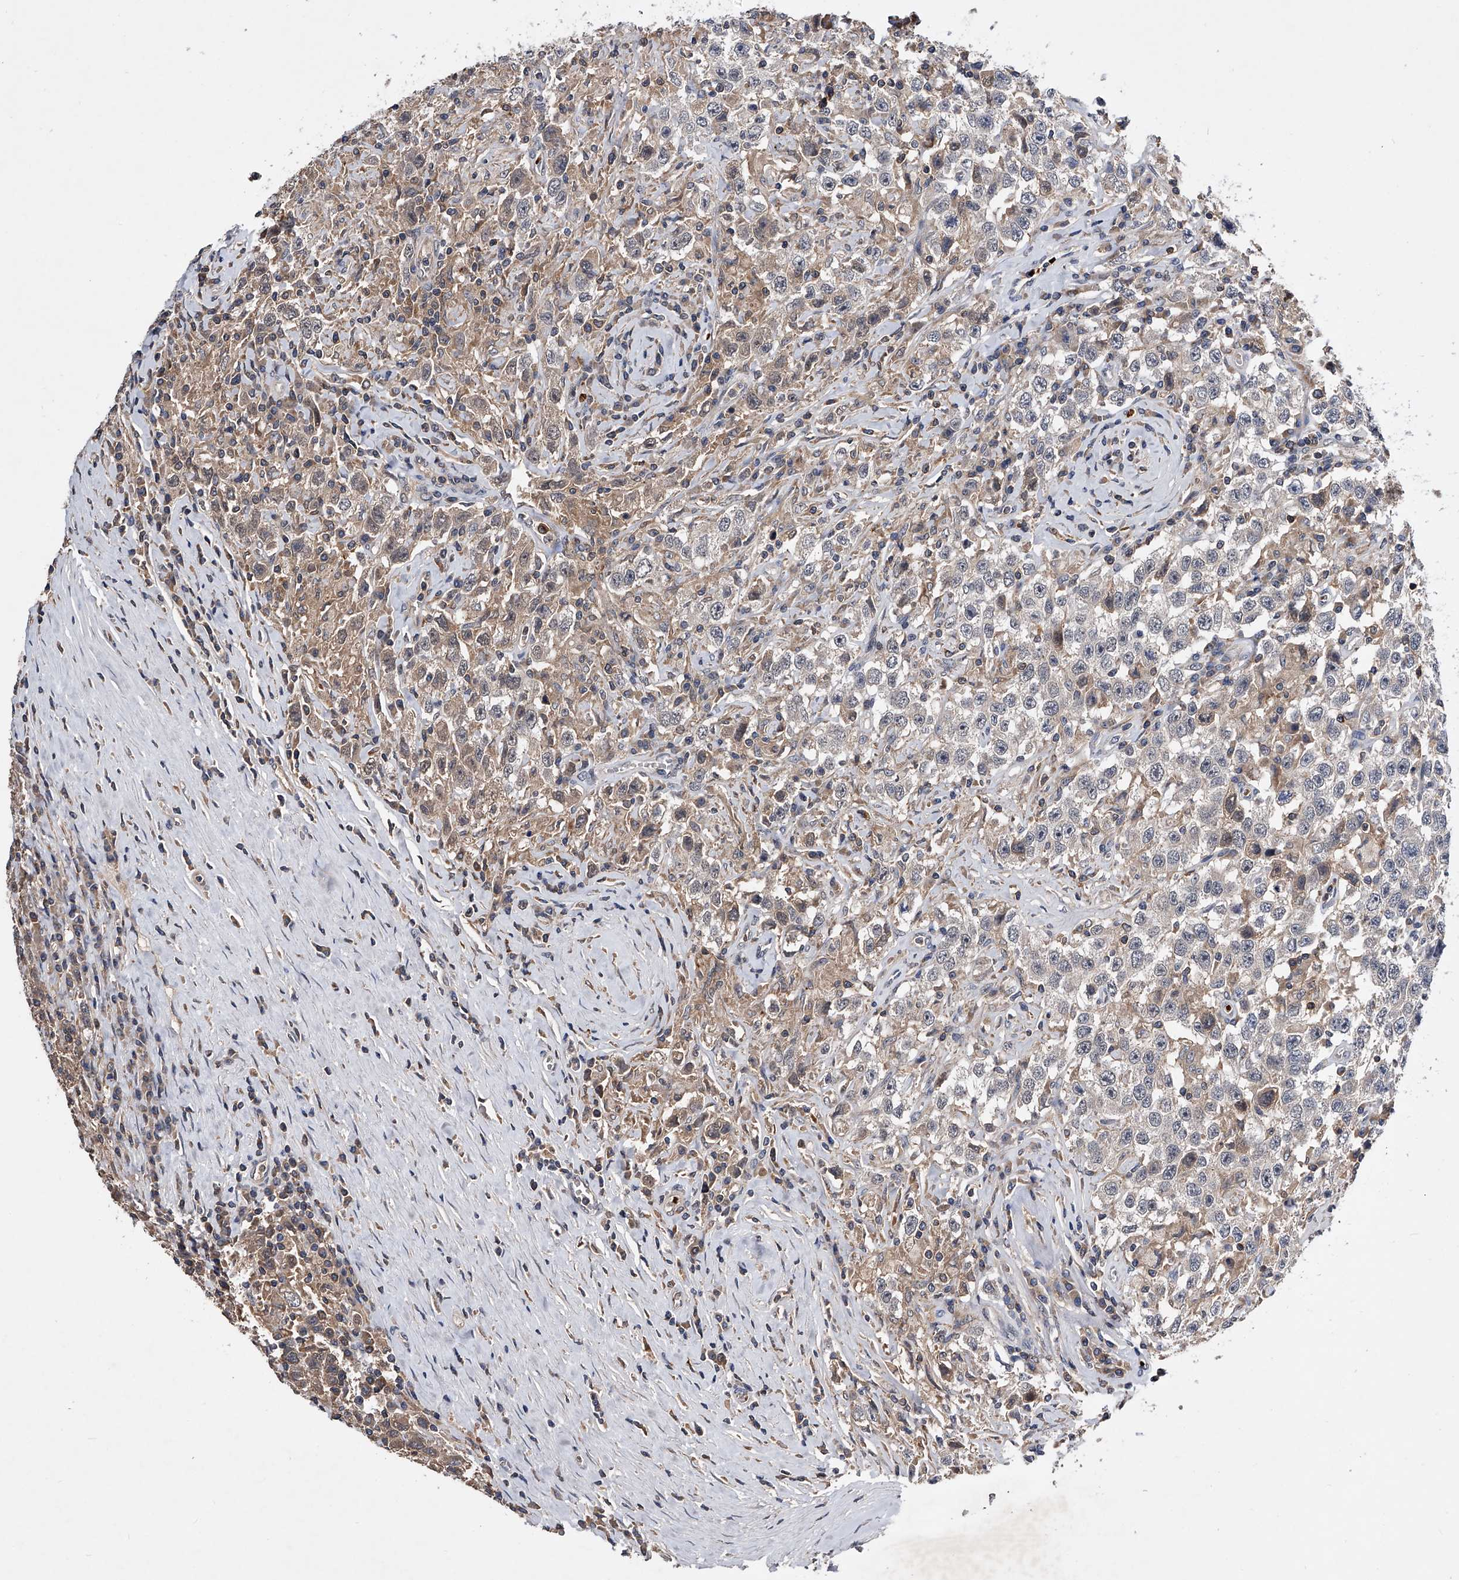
{"staining": {"intensity": "weak", "quantity": "<25%", "location": "cytoplasmic/membranous"}, "tissue": "testis cancer", "cell_type": "Tumor cells", "image_type": "cancer", "snomed": [{"axis": "morphology", "description": "Seminoma, NOS"}, {"axis": "topography", "description": "Testis"}], "caption": "DAB immunohistochemical staining of testis cancer shows no significant expression in tumor cells.", "gene": "ZNF30", "patient": {"sex": "male", "age": 41}}